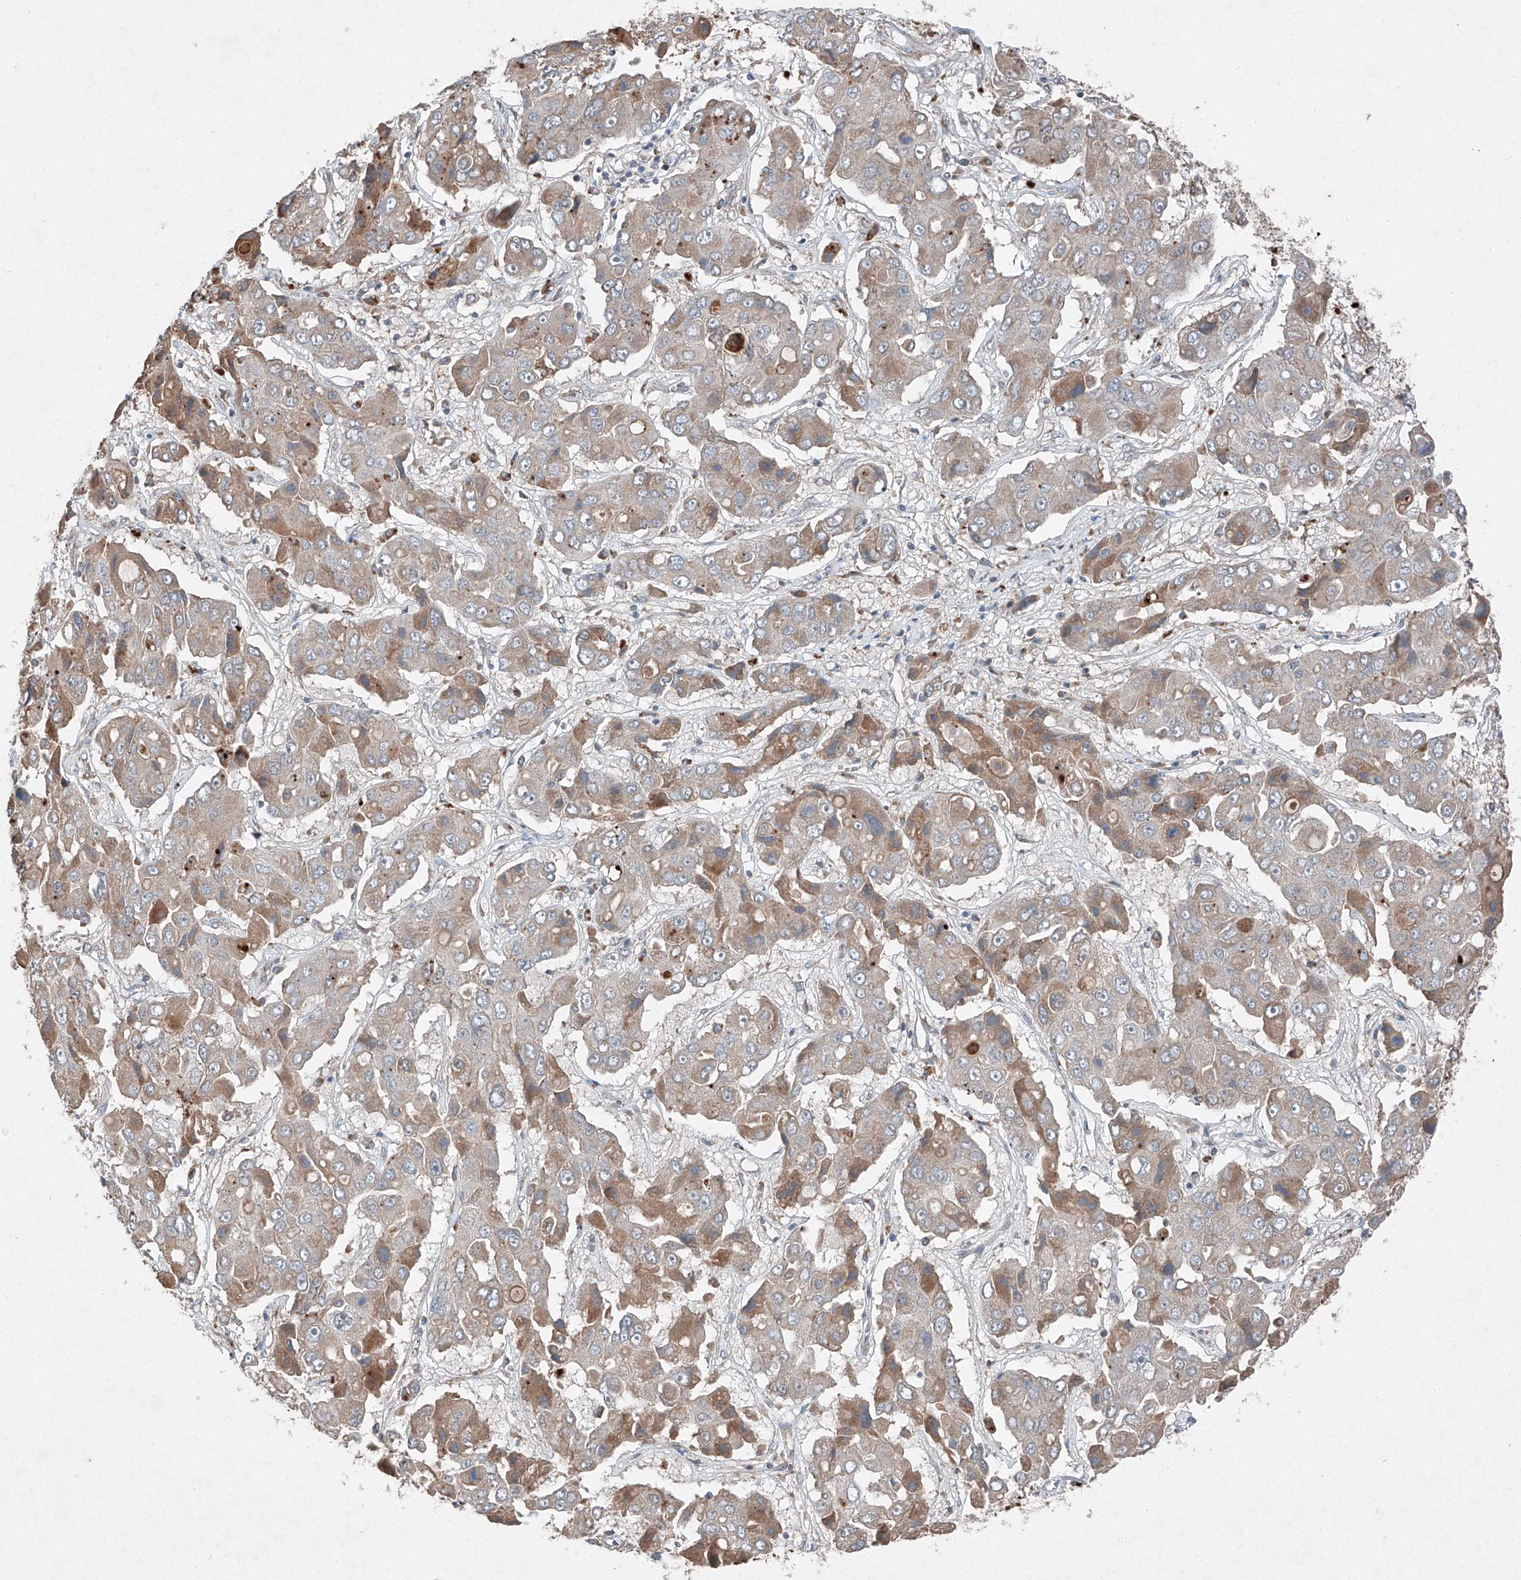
{"staining": {"intensity": "moderate", "quantity": "25%-75%", "location": "cytoplasmic/membranous"}, "tissue": "liver cancer", "cell_type": "Tumor cells", "image_type": "cancer", "snomed": [{"axis": "morphology", "description": "Cholangiocarcinoma"}, {"axis": "topography", "description": "Liver"}], "caption": "IHC micrograph of liver cancer (cholangiocarcinoma) stained for a protein (brown), which reveals medium levels of moderate cytoplasmic/membranous expression in approximately 25%-75% of tumor cells.", "gene": "RUSC1", "patient": {"sex": "male", "age": 67}}